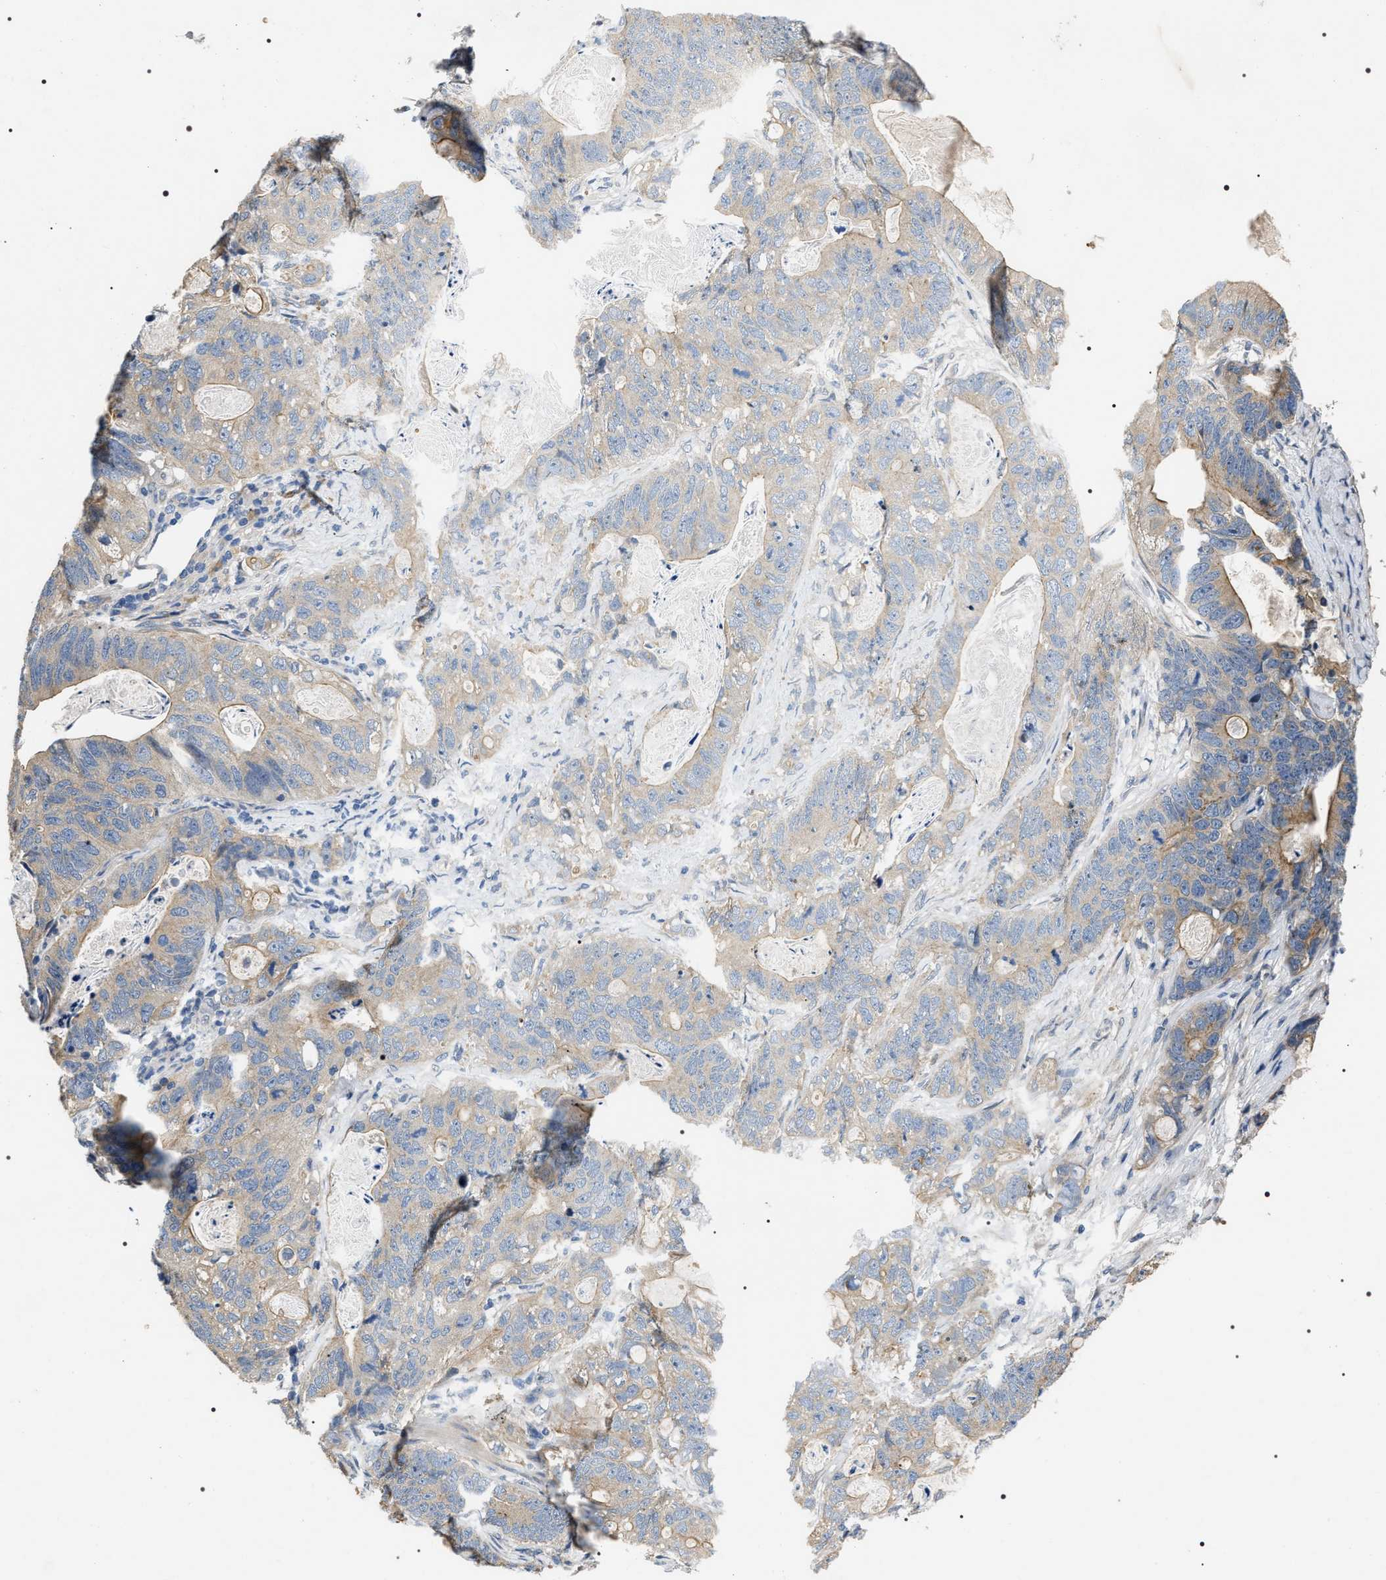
{"staining": {"intensity": "weak", "quantity": "25%-75%", "location": "cytoplasmic/membranous"}, "tissue": "stomach cancer", "cell_type": "Tumor cells", "image_type": "cancer", "snomed": [{"axis": "morphology", "description": "Normal tissue, NOS"}, {"axis": "morphology", "description": "Adenocarcinoma, NOS"}, {"axis": "topography", "description": "Stomach"}], "caption": "Stomach cancer (adenocarcinoma) was stained to show a protein in brown. There is low levels of weak cytoplasmic/membranous positivity in approximately 25%-75% of tumor cells. (brown staining indicates protein expression, while blue staining denotes nuclei).", "gene": "IFT81", "patient": {"sex": "female", "age": 89}}